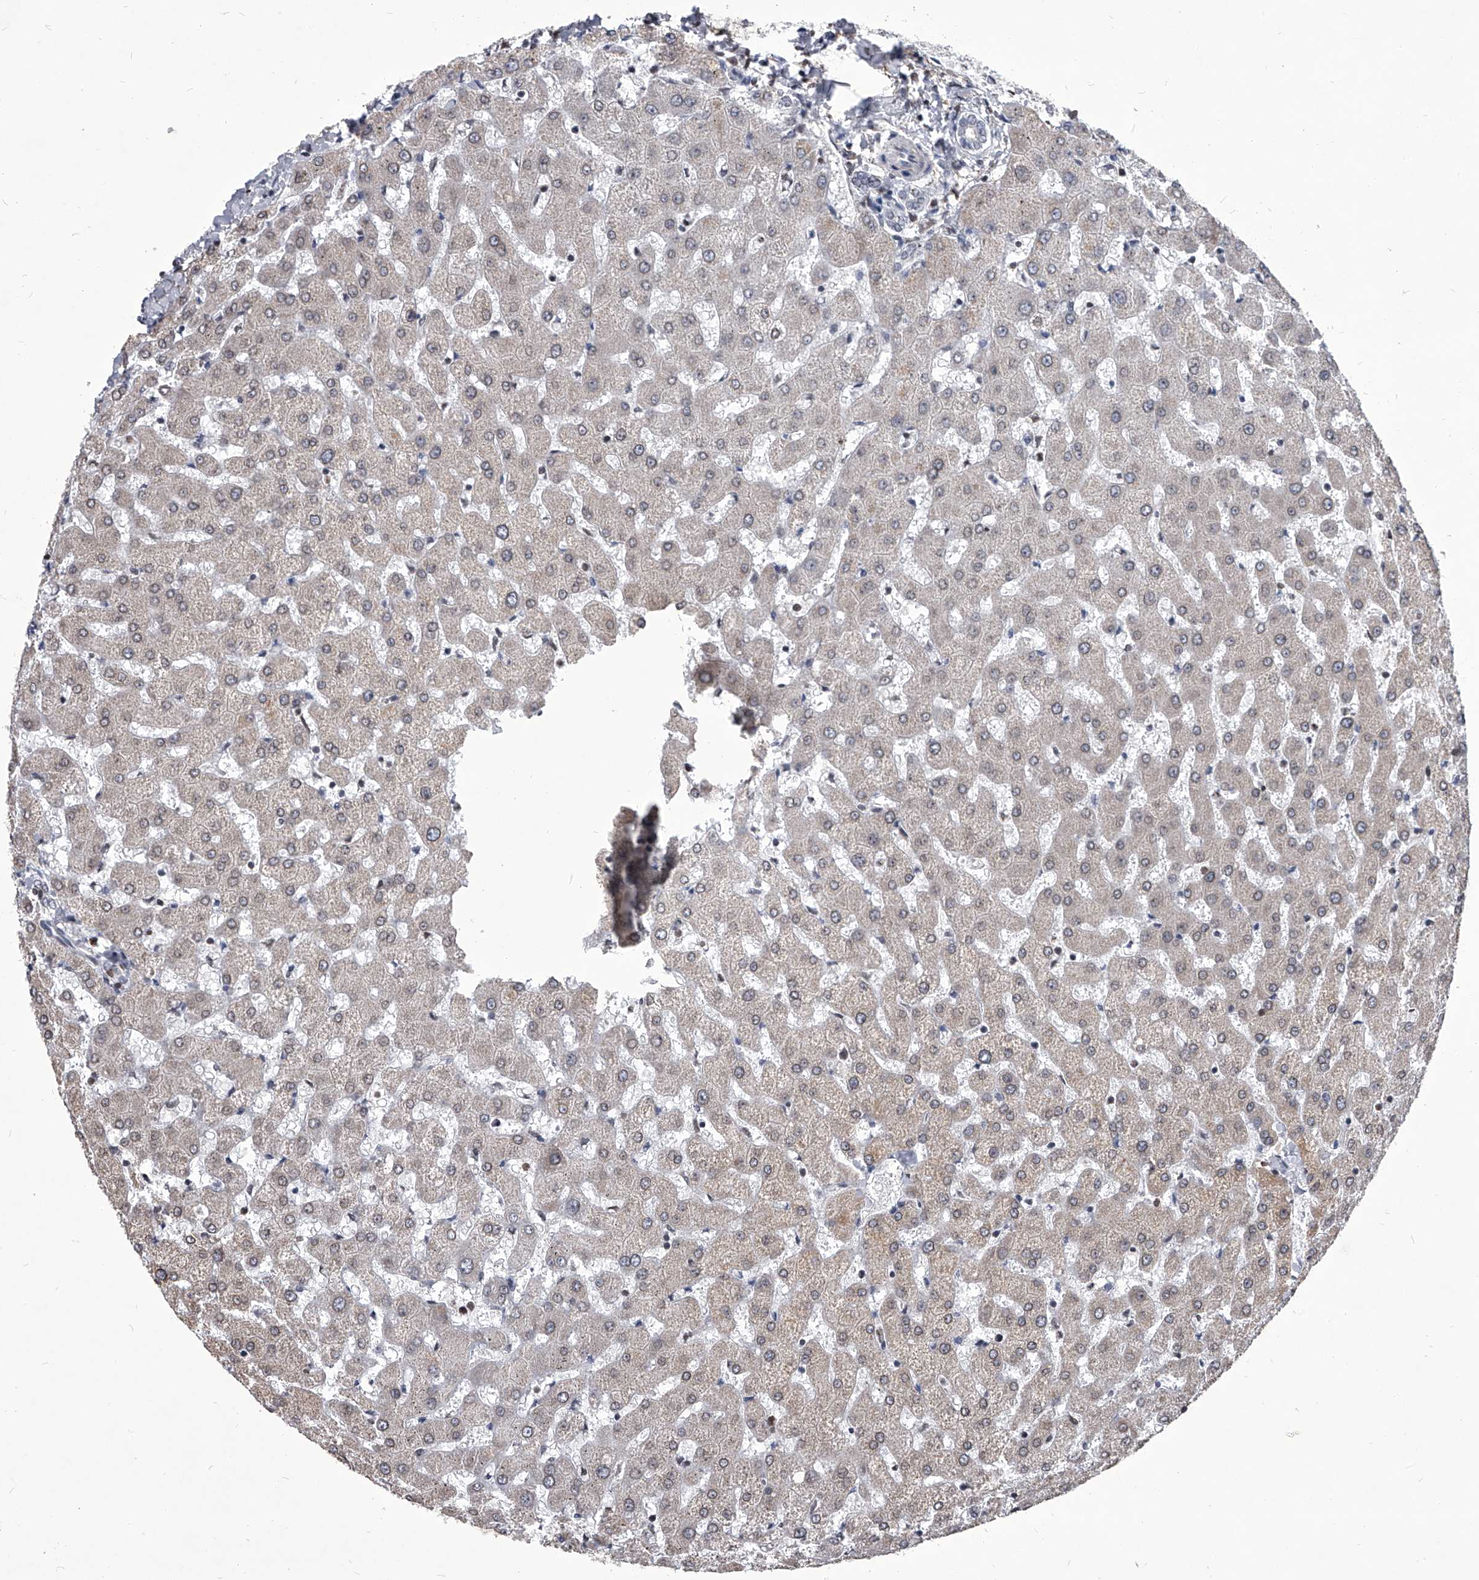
{"staining": {"intensity": "weak", "quantity": "25%-75%", "location": "nuclear"}, "tissue": "liver", "cell_type": "Cholangiocytes", "image_type": "normal", "snomed": [{"axis": "morphology", "description": "Normal tissue, NOS"}, {"axis": "topography", "description": "Liver"}], "caption": "Benign liver was stained to show a protein in brown. There is low levels of weak nuclear expression in approximately 25%-75% of cholangiocytes.", "gene": "PPIL4", "patient": {"sex": "female", "age": 63}}